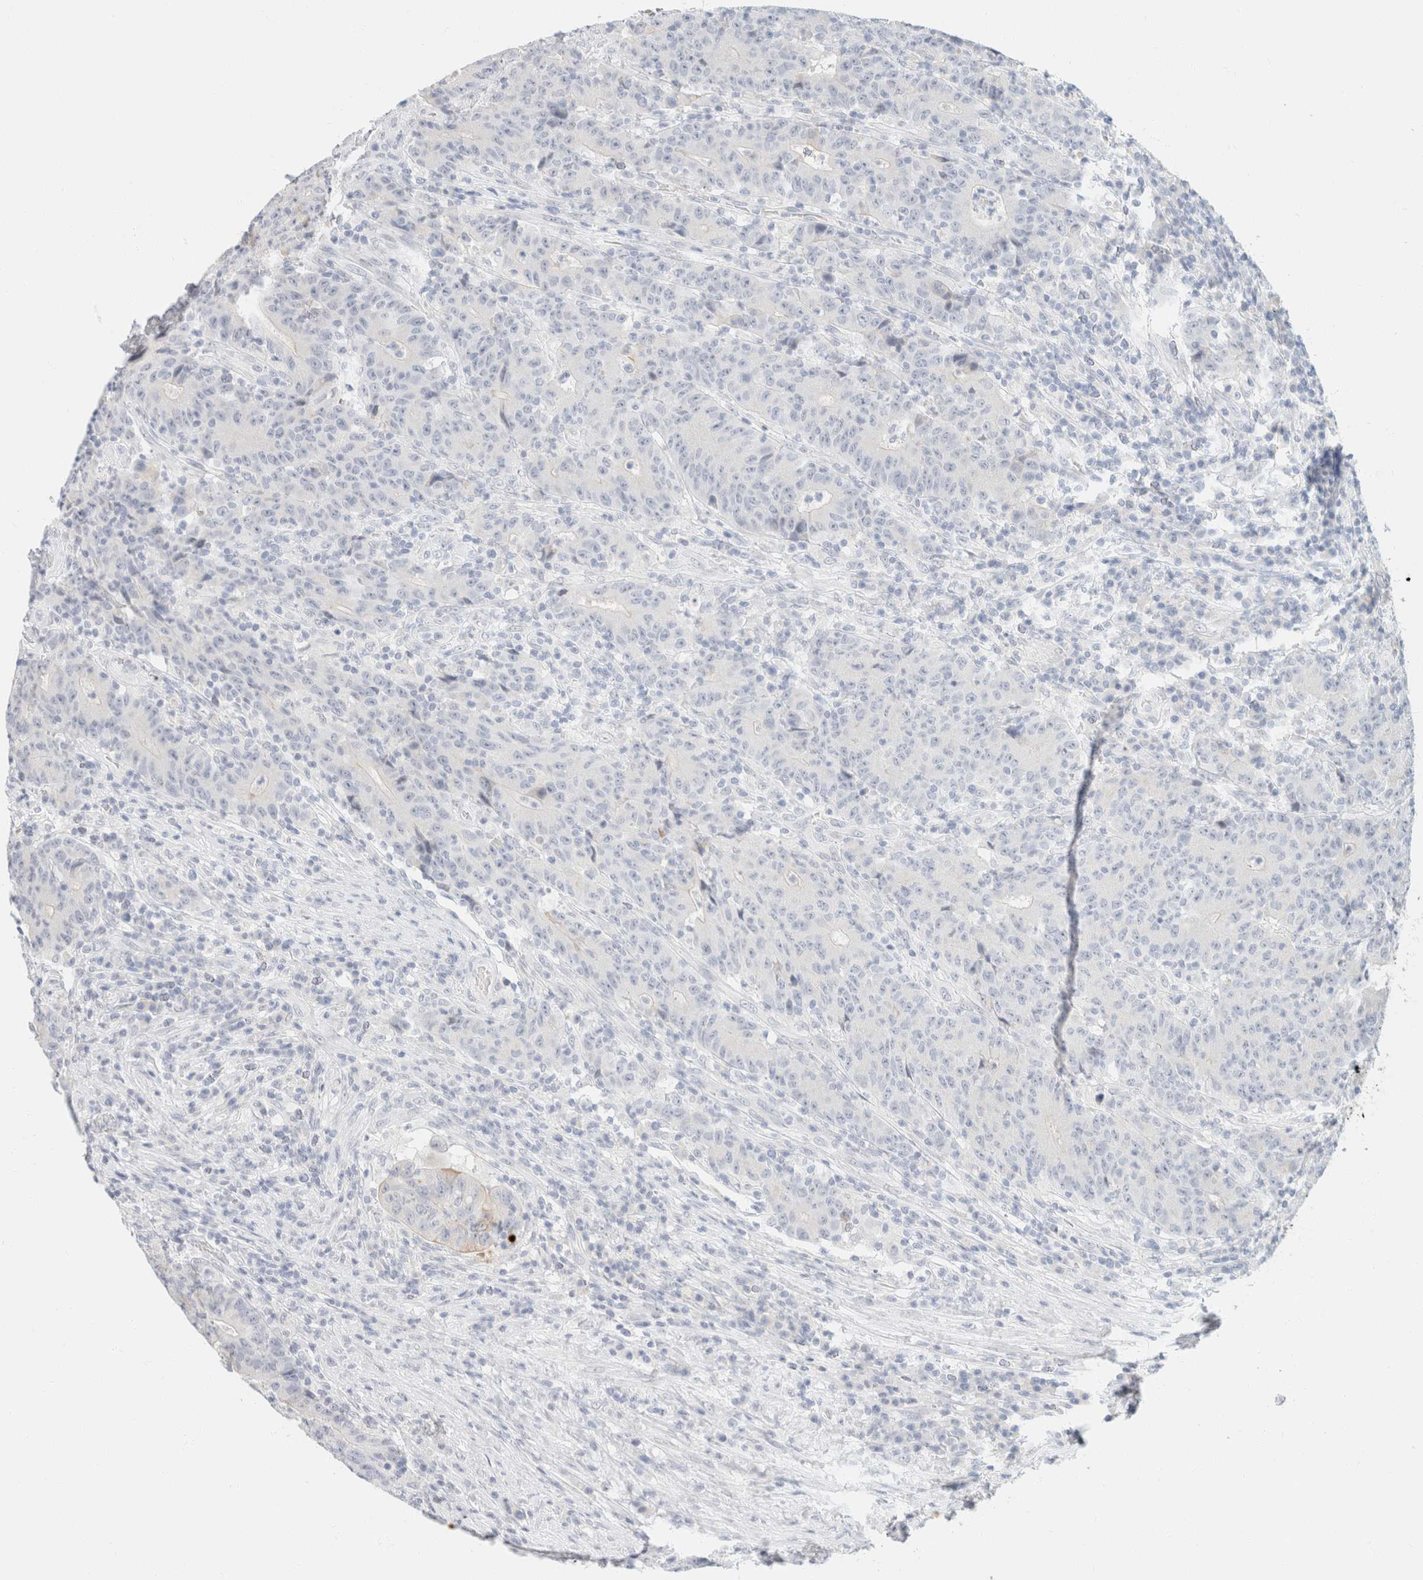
{"staining": {"intensity": "negative", "quantity": "none", "location": "none"}, "tissue": "colorectal cancer", "cell_type": "Tumor cells", "image_type": "cancer", "snomed": [{"axis": "morphology", "description": "Normal tissue, NOS"}, {"axis": "morphology", "description": "Adenocarcinoma, NOS"}, {"axis": "topography", "description": "Colon"}], "caption": "The micrograph displays no staining of tumor cells in colorectal adenocarcinoma.", "gene": "KRT20", "patient": {"sex": "female", "age": 75}}